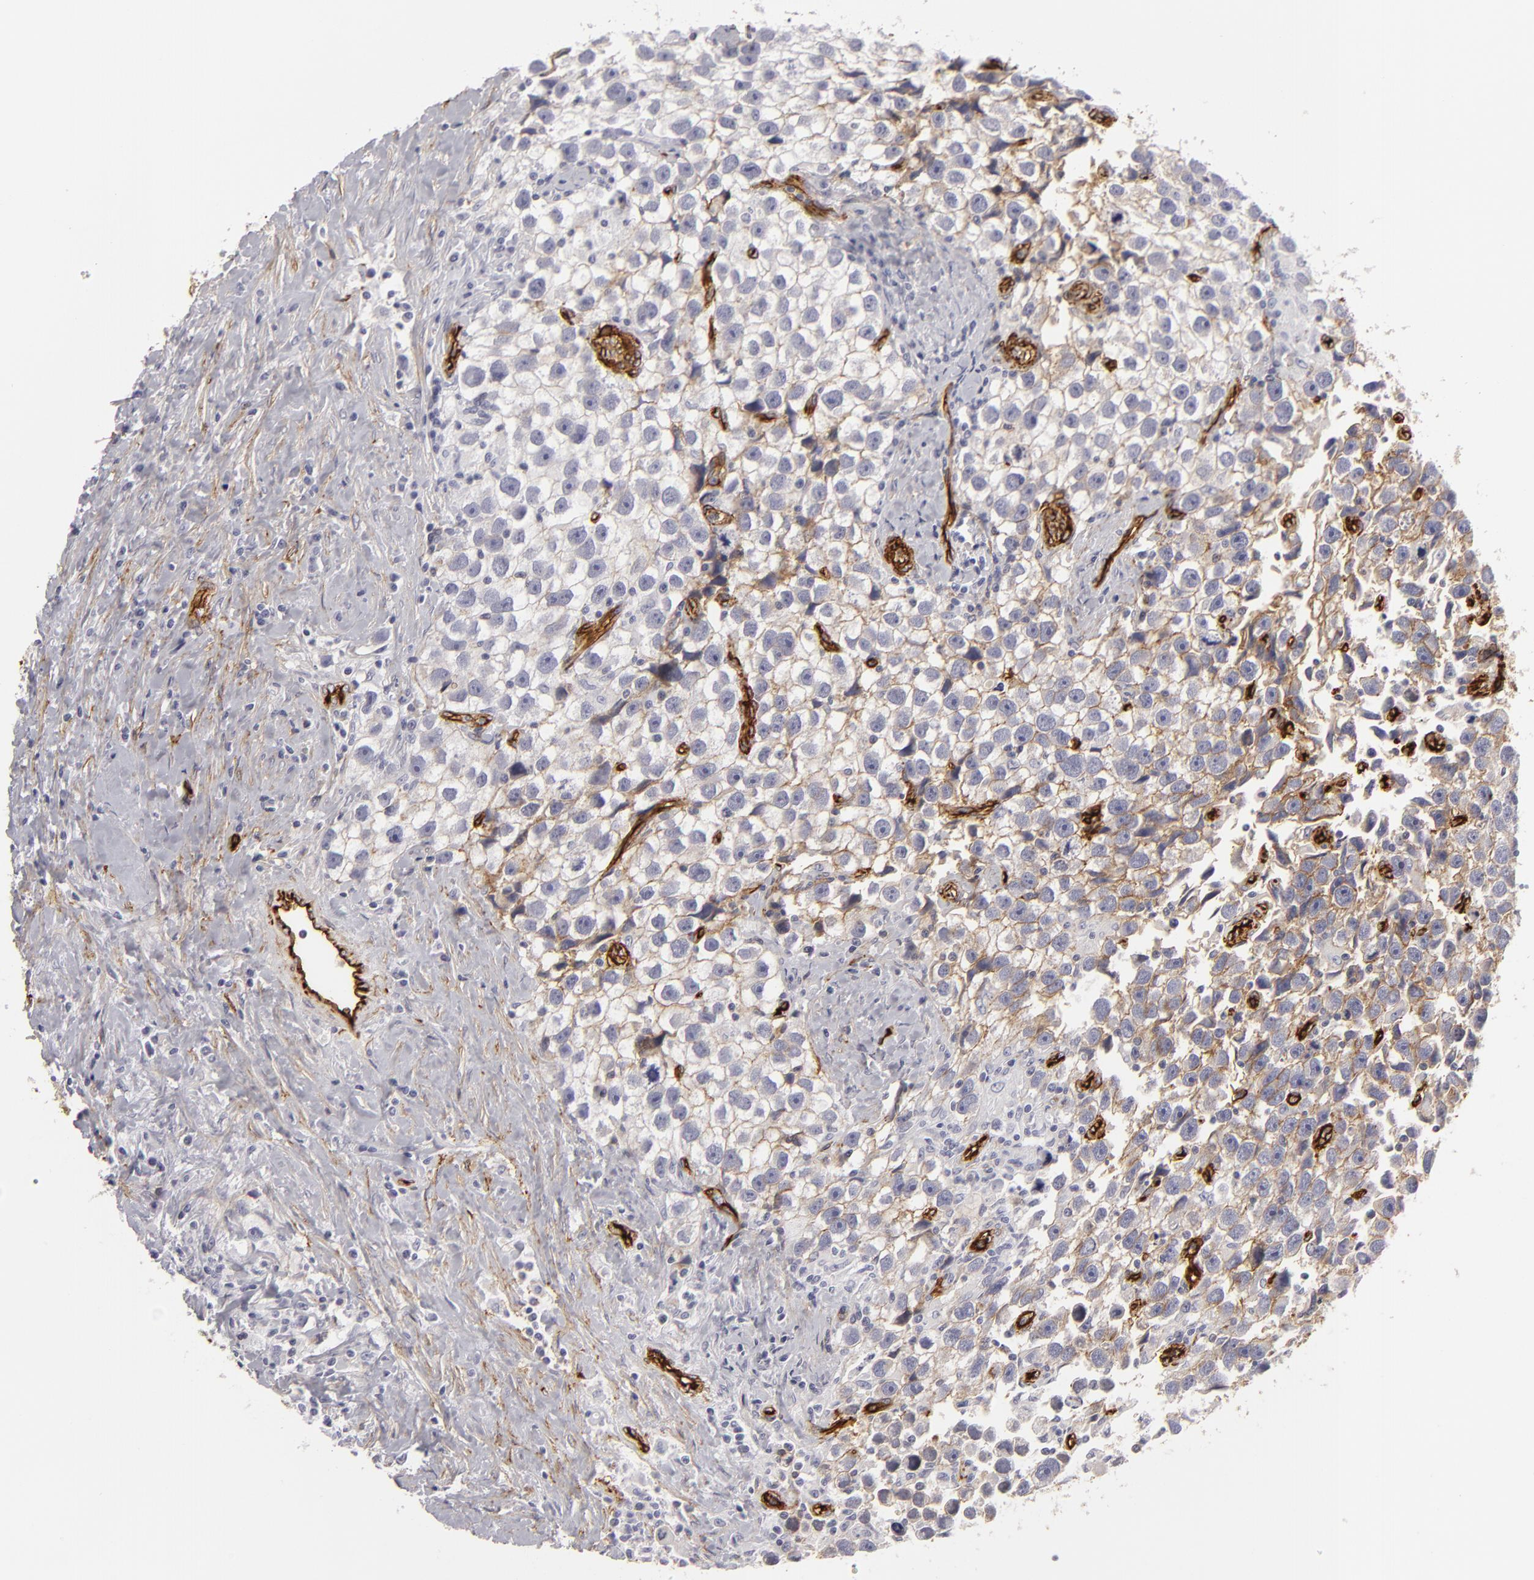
{"staining": {"intensity": "negative", "quantity": "none", "location": "none"}, "tissue": "testis cancer", "cell_type": "Tumor cells", "image_type": "cancer", "snomed": [{"axis": "morphology", "description": "Seminoma, NOS"}, {"axis": "topography", "description": "Testis"}], "caption": "Immunohistochemistry image of neoplastic tissue: testis cancer (seminoma) stained with DAB reveals no significant protein positivity in tumor cells.", "gene": "MCAM", "patient": {"sex": "male", "age": 43}}